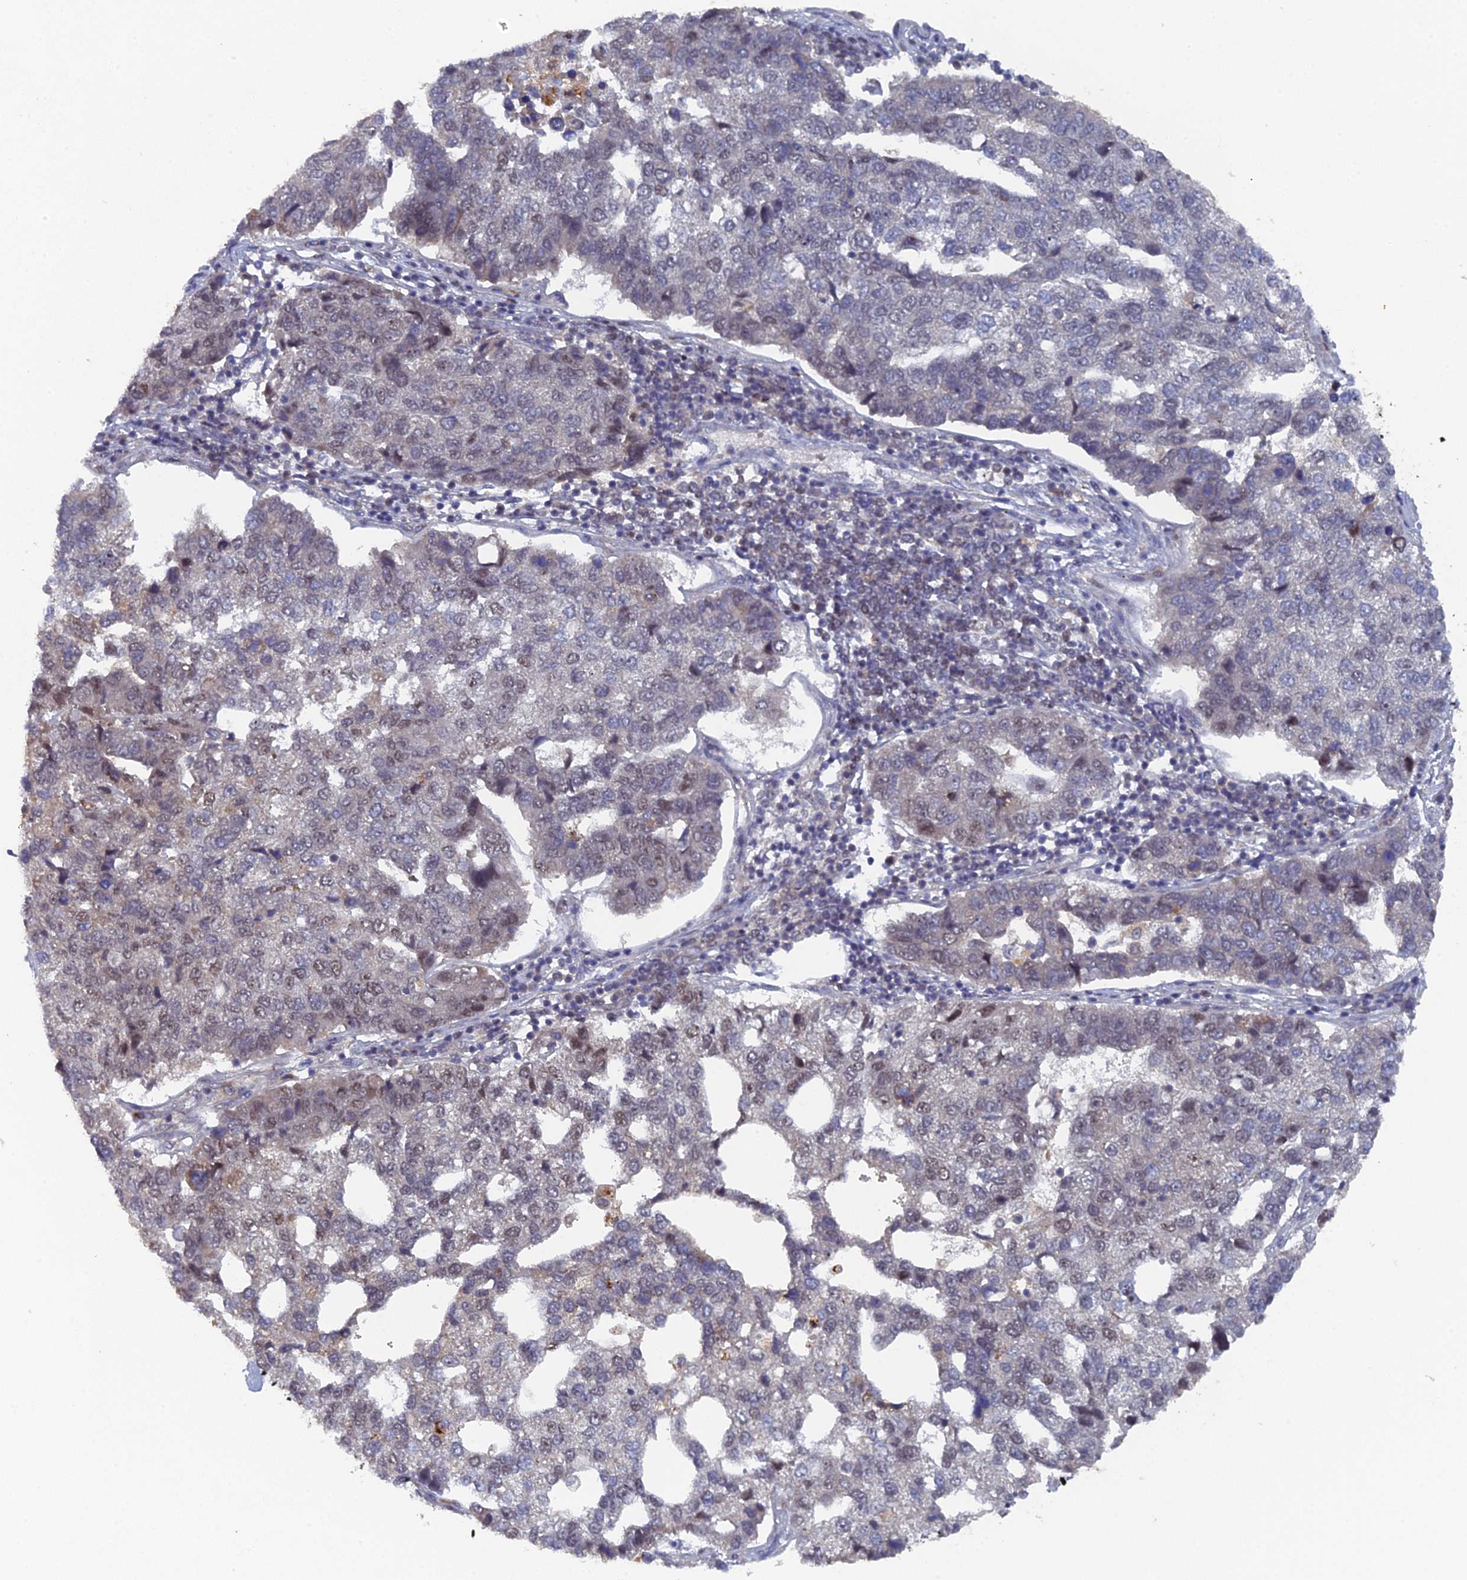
{"staining": {"intensity": "weak", "quantity": "<25%", "location": "nuclear"}, "tissue": "pancreatic cancer", "cell_type": "Tumor cells", "image_type": "cancer", "snomed": [{"axis": "morphology", "description": "Adenocarcinoma, NOS"}, {"axis": "topography", "description": "Pancreas"}], "caption": "High magnification brightfield microscopy of adenocarcinoma (pancreatic) stained with DAB (brown) and counterstained with hematoxylin (blue): tumor cells show no significant staining.", "gene": "MIGA2", "patient": {"sex": "female", "age": 61}}